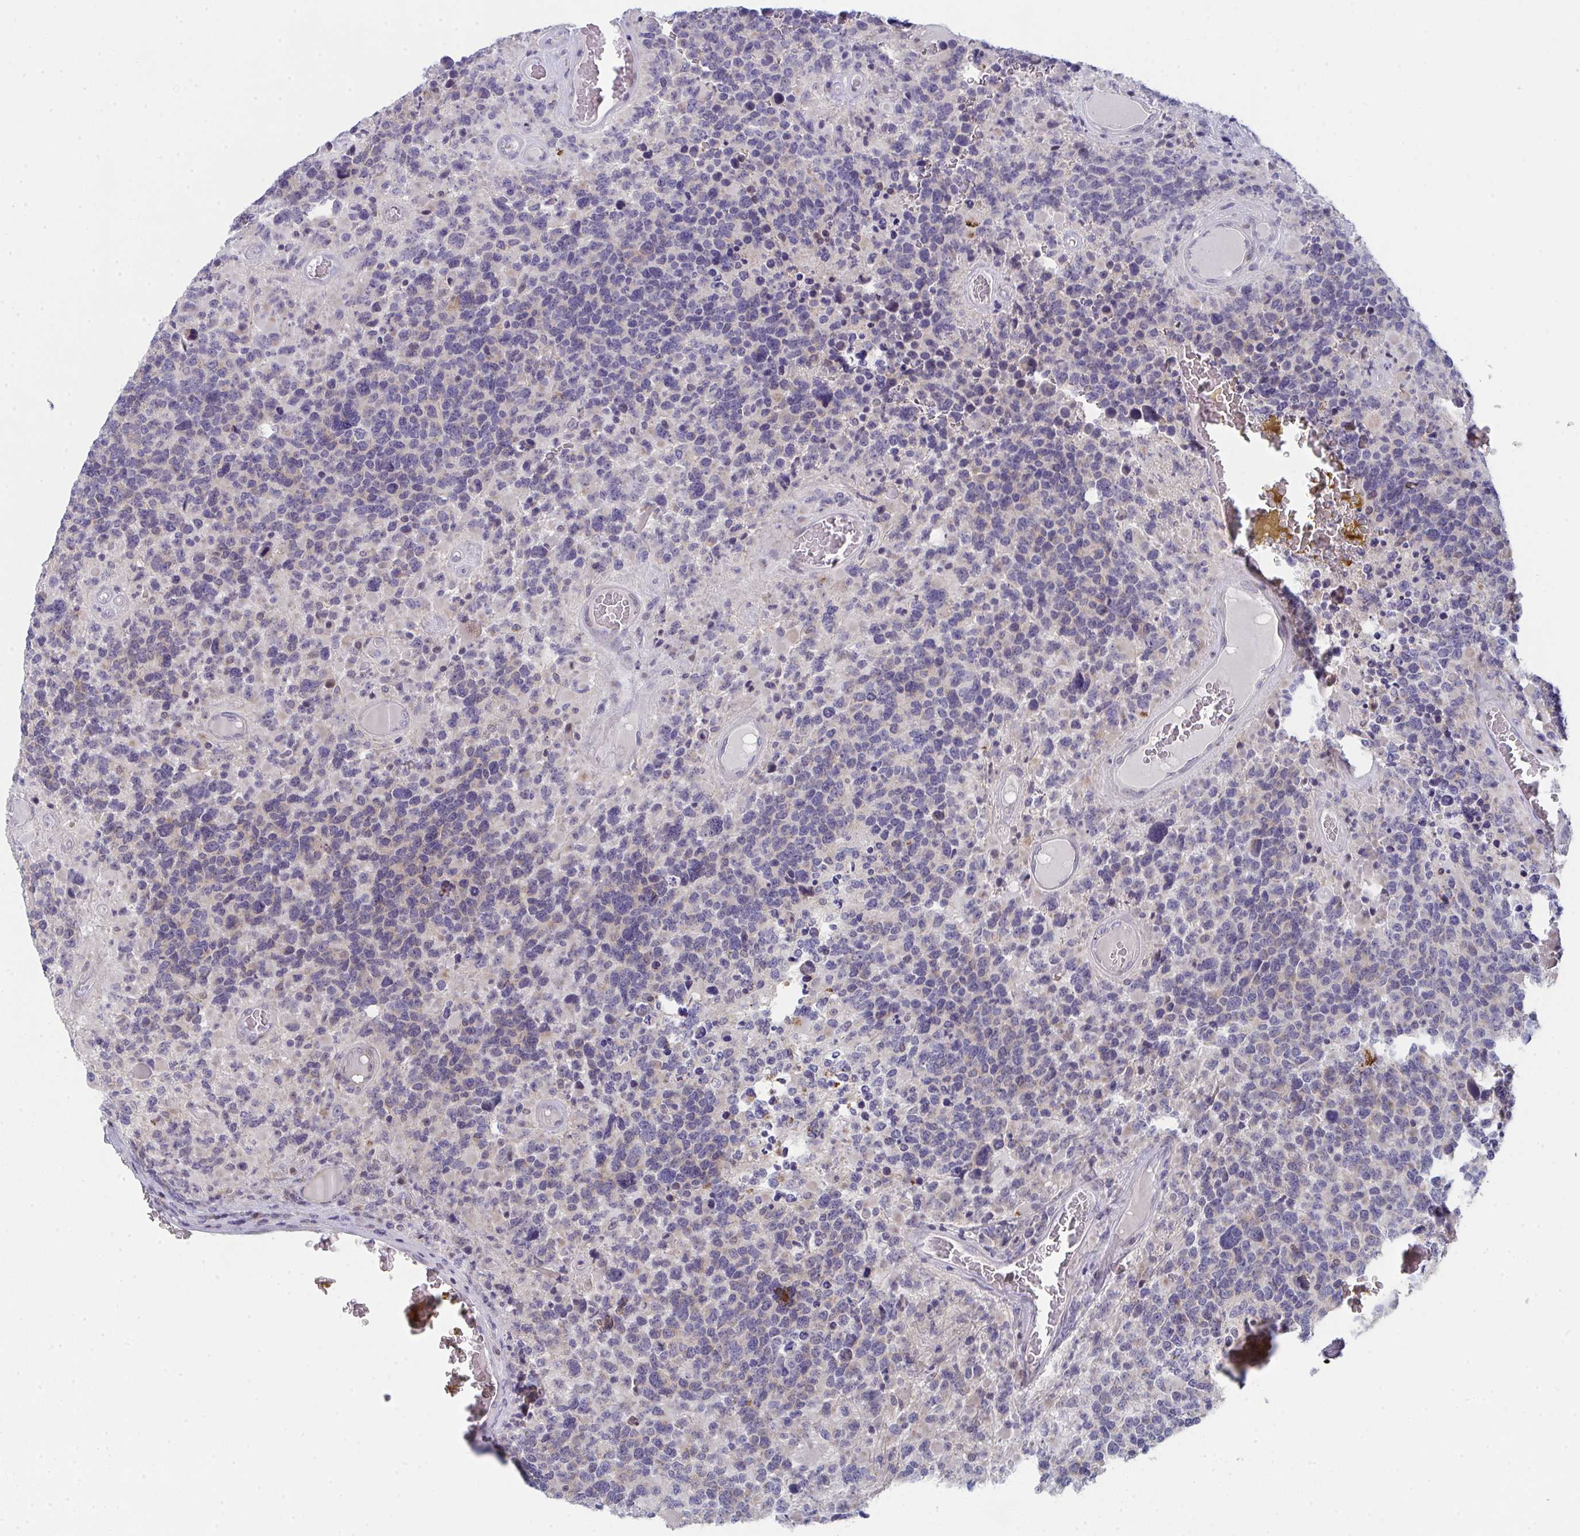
{"staining": {"intensity": "negative", "quantity": "none", "location": "none"}, "tissue": "glioma", "cell_type": "Tumor cells", "image_type": "cancer", "snomed": [{"axis": "morphology", "description": "Glioma, malignant, High grade"}, {"axis": "topography", "description": "Brain"}], "caption": "Photomicrograph shows no protein expression in tumor cells of malignant high-grade glioma tissue. The staining is performed using DAB brown chromogen with nuclei counter-stained in using hematoxylin.", "gene": "VWDE", "patient": {"sex": "female", "age": 40}}